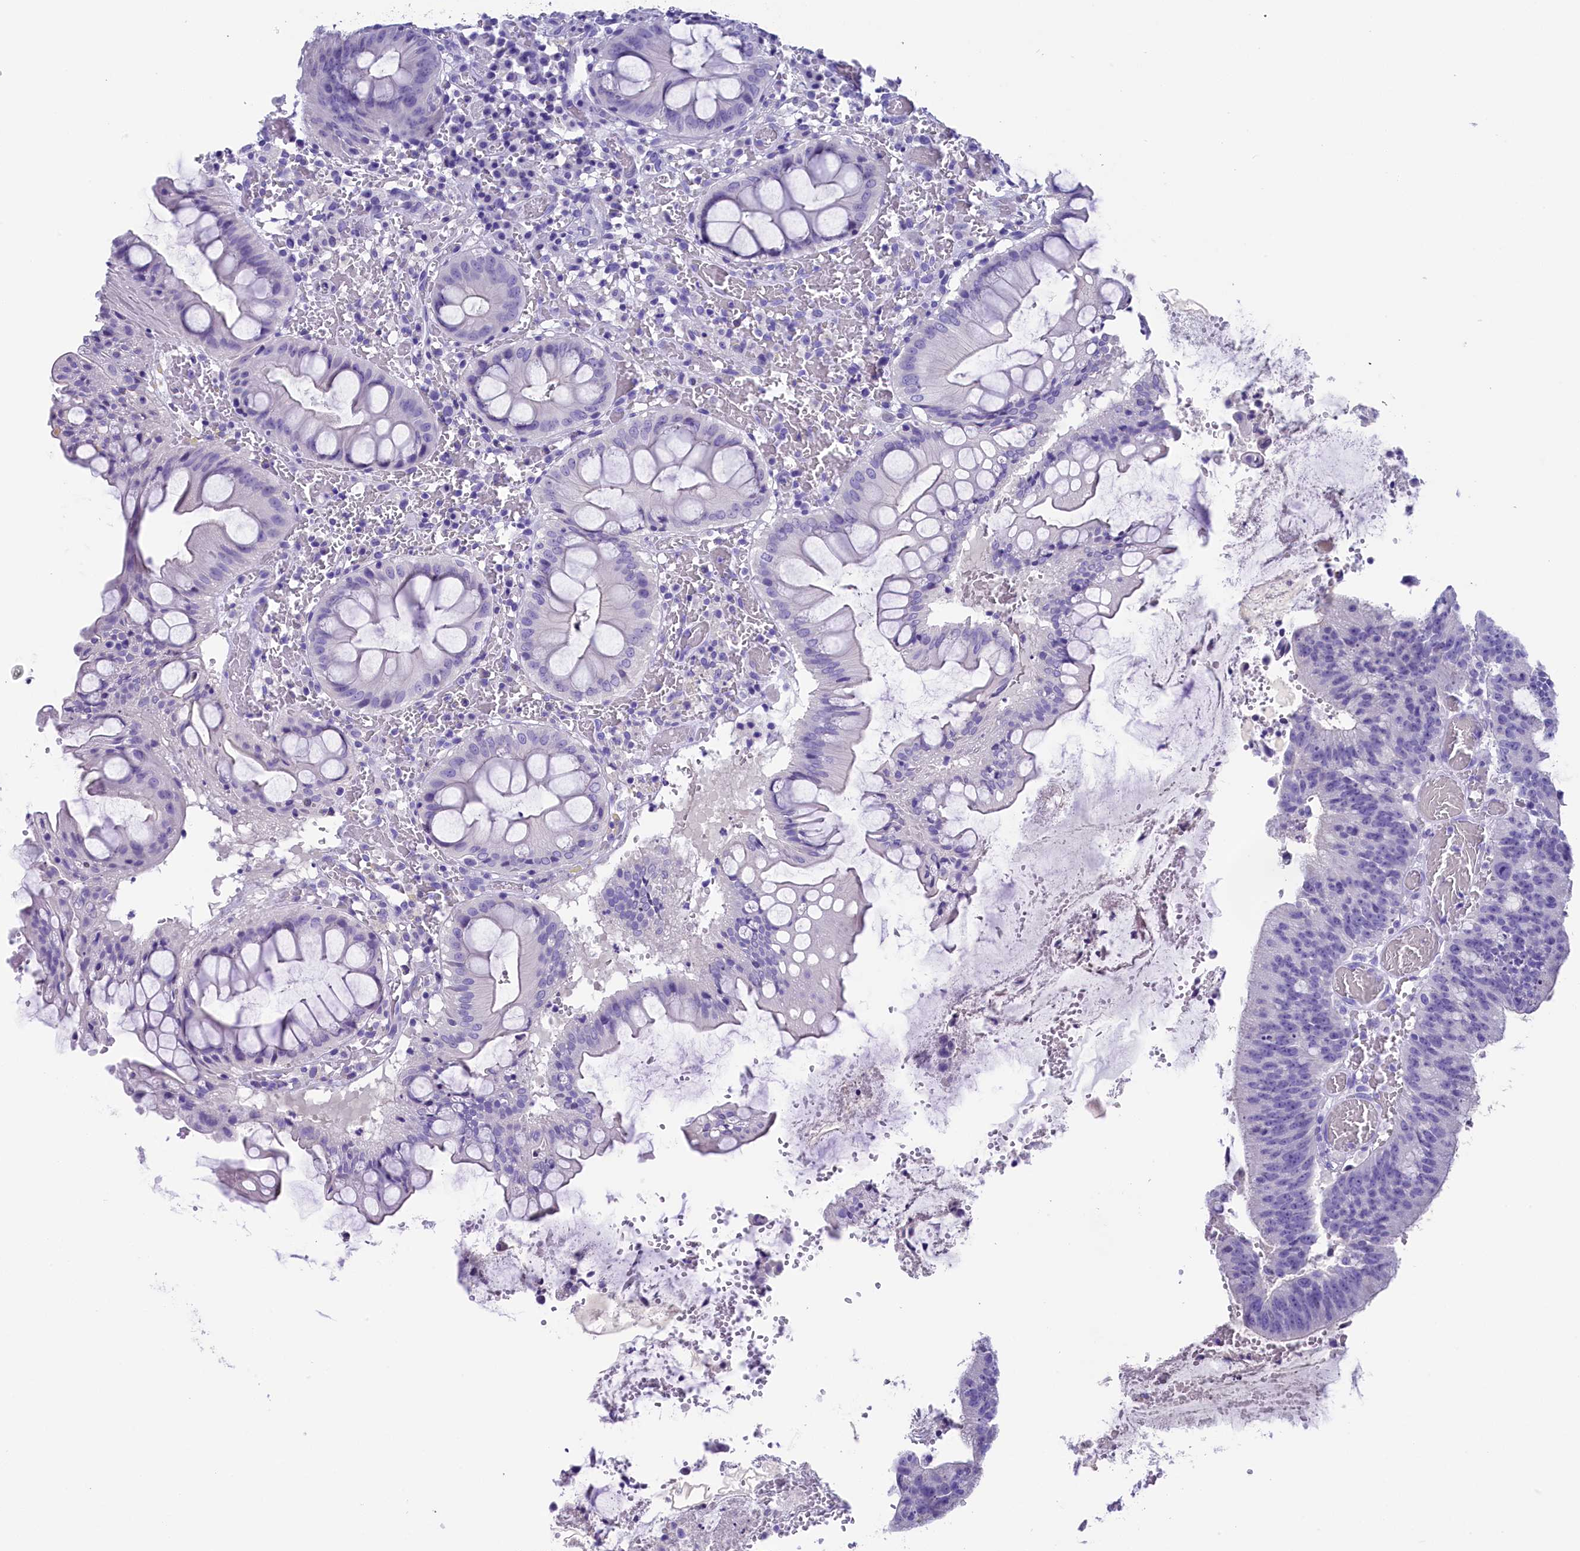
{"staining": {"intensity": "negative", "quantity": "none", "location": "none"}, "tissue": "colorectal cancer", "cell_type": "Tumor cells", "image_type": "cancer", "snomed": [{"axis": "morphology", "description": "Adenocarcinoma, NOS"}, {"axis": "topography", "description": "Rectum"}], "caption": "A histopathology image of colorectal adenocarcinoma stained for a protein displays no brown staining in tumor cells.", "gene": "SKIDA1", "patient": {"sex": "female", "age": 77}}